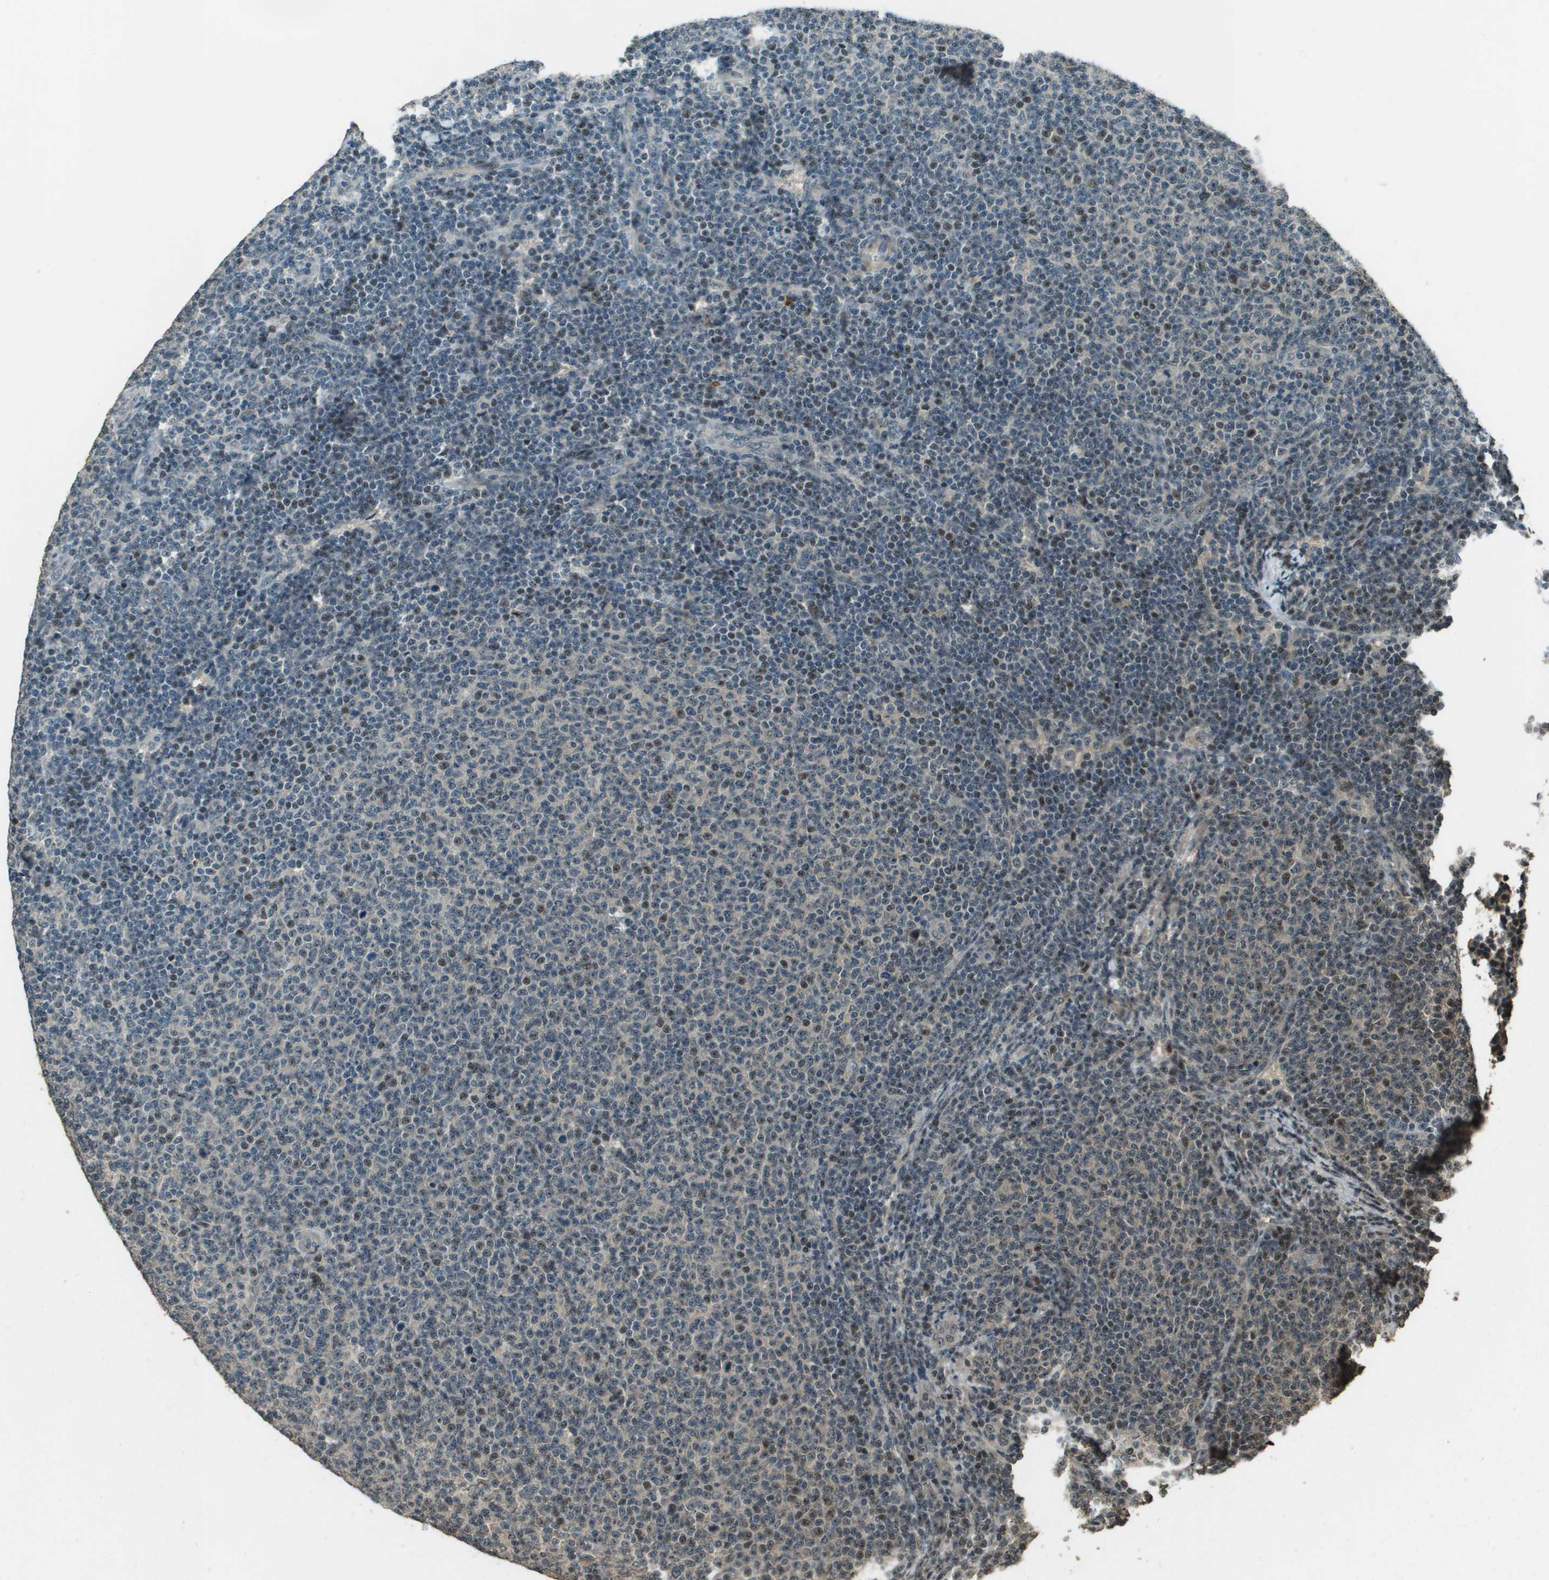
{"staining": {"intensity": "negative", "quantity": "none", "location": "none"}, "tissue": "lymphoma", "cell_type": "Tumor cells", "image_type": "cancer", "snomed": [{"axis": "morphology", "description": "Malignant lymphoma, non-Hodgkin's type, Low grade"}, {"axis": "topography", "description": "Lymph node"}], "caption": "A photomicrograph of human malignant lymphoma, non-Hodgkin's type (low-grade) is negative for staining in tumor cells. Brightfield microscopy of immunohistochemistry stained with DAB (3,3'-diaminobenzidine) (brown) and hematoxylin (blue), captured at high magnification.", "gene": "SDC3", "patient": {"sex": "male", "age": 66}}